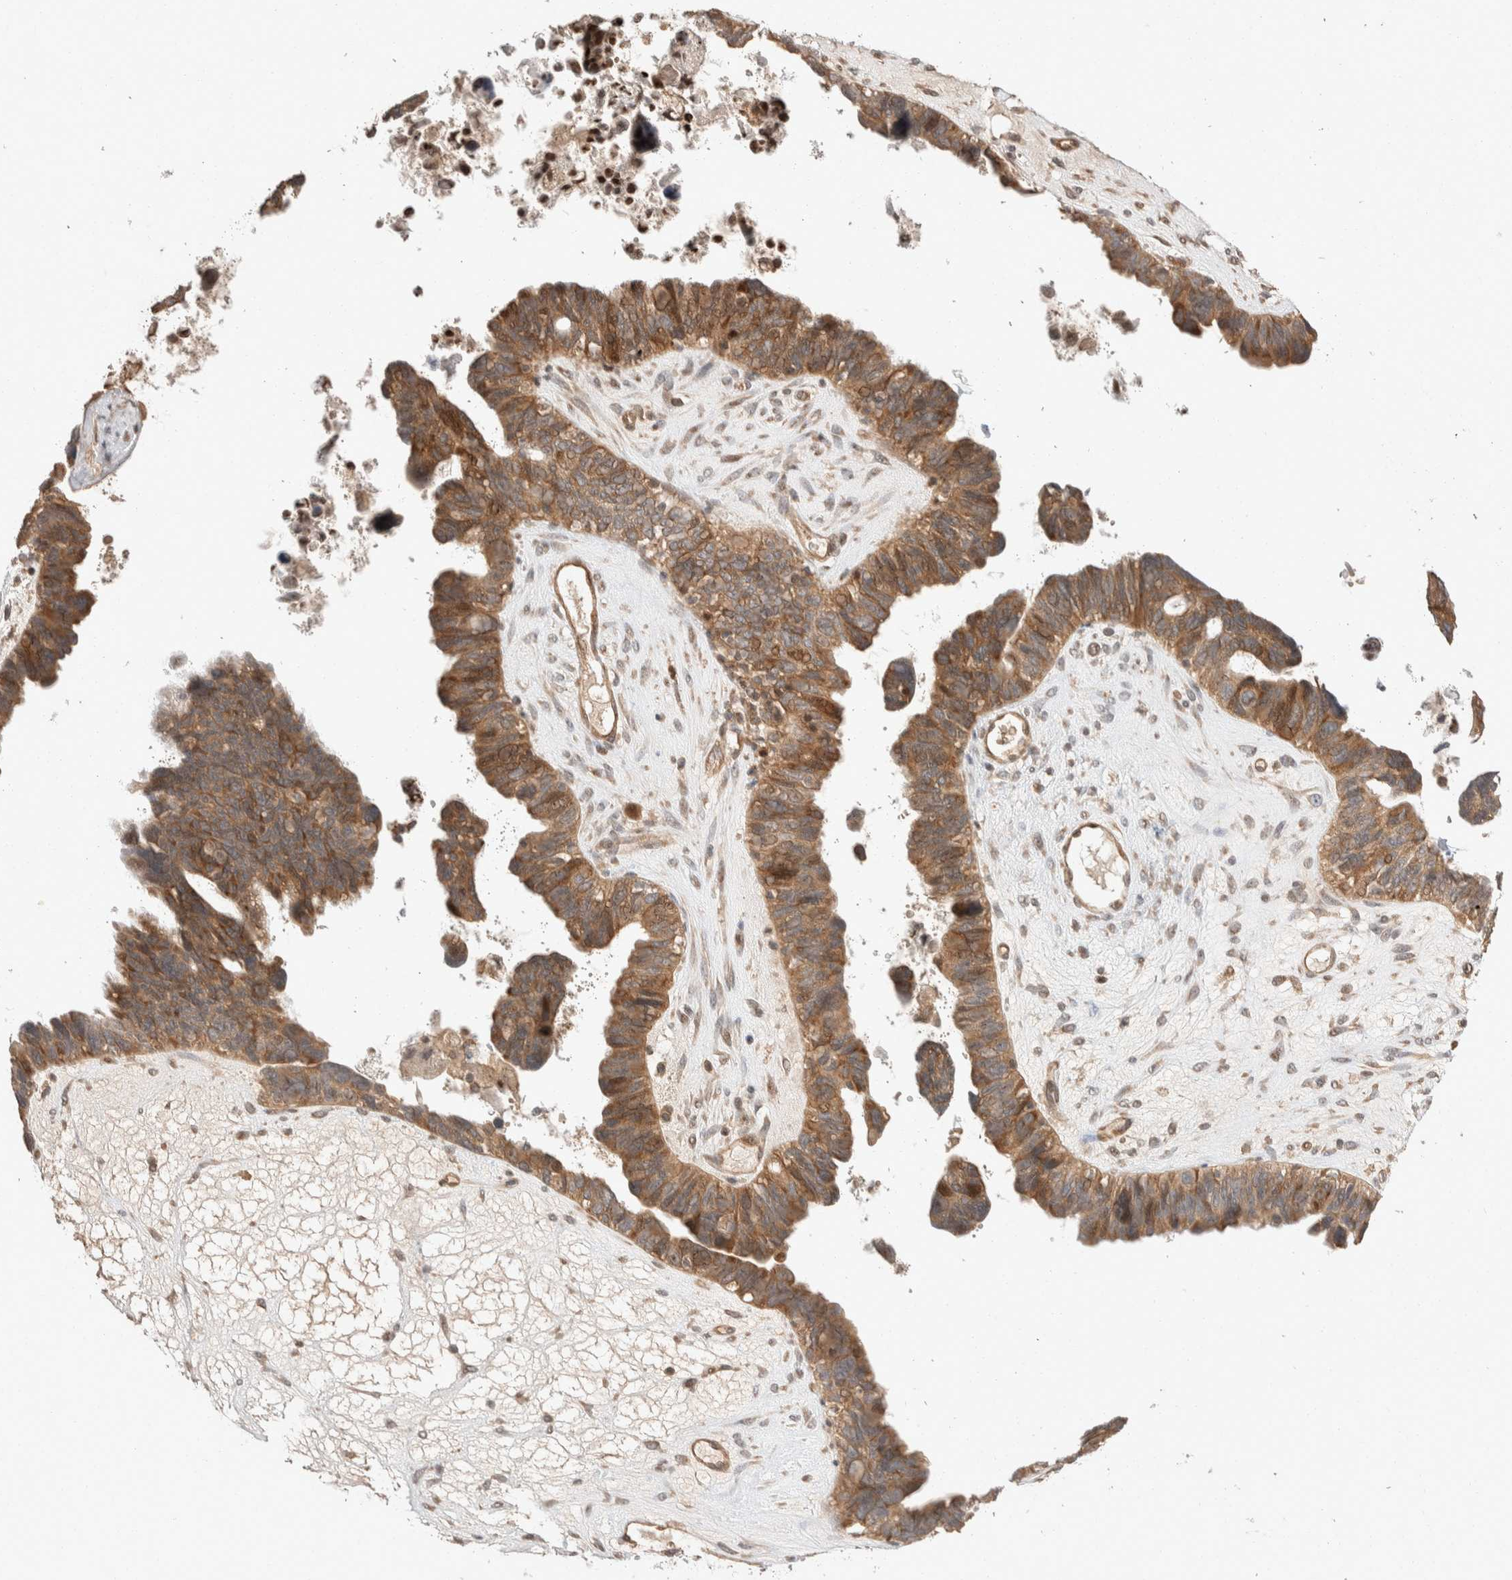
{"staining": {"intensity": "moderate", "quantity": ">75%", "location": "cytoplasmic/membranous"}, "tissue": "ovarian cancer", "cell_type": "Tumor cells", "image_type": "cancer", "snomed": [{"axis": "morphology", "description": "Cystadenocarcinoma, serous, NOS"}, {"axis": "topography", "description": "Ovary"}], "caption": "The histopathology image exhibits immunohistochemical staining of ovarian serous cystadenocarcinoma. There is moderate cytoplasmic/membranous staining is present in approximately >75% of tumor cells.", "gene": "ERC1", "patient": {"sex": "female", "age": 79}}